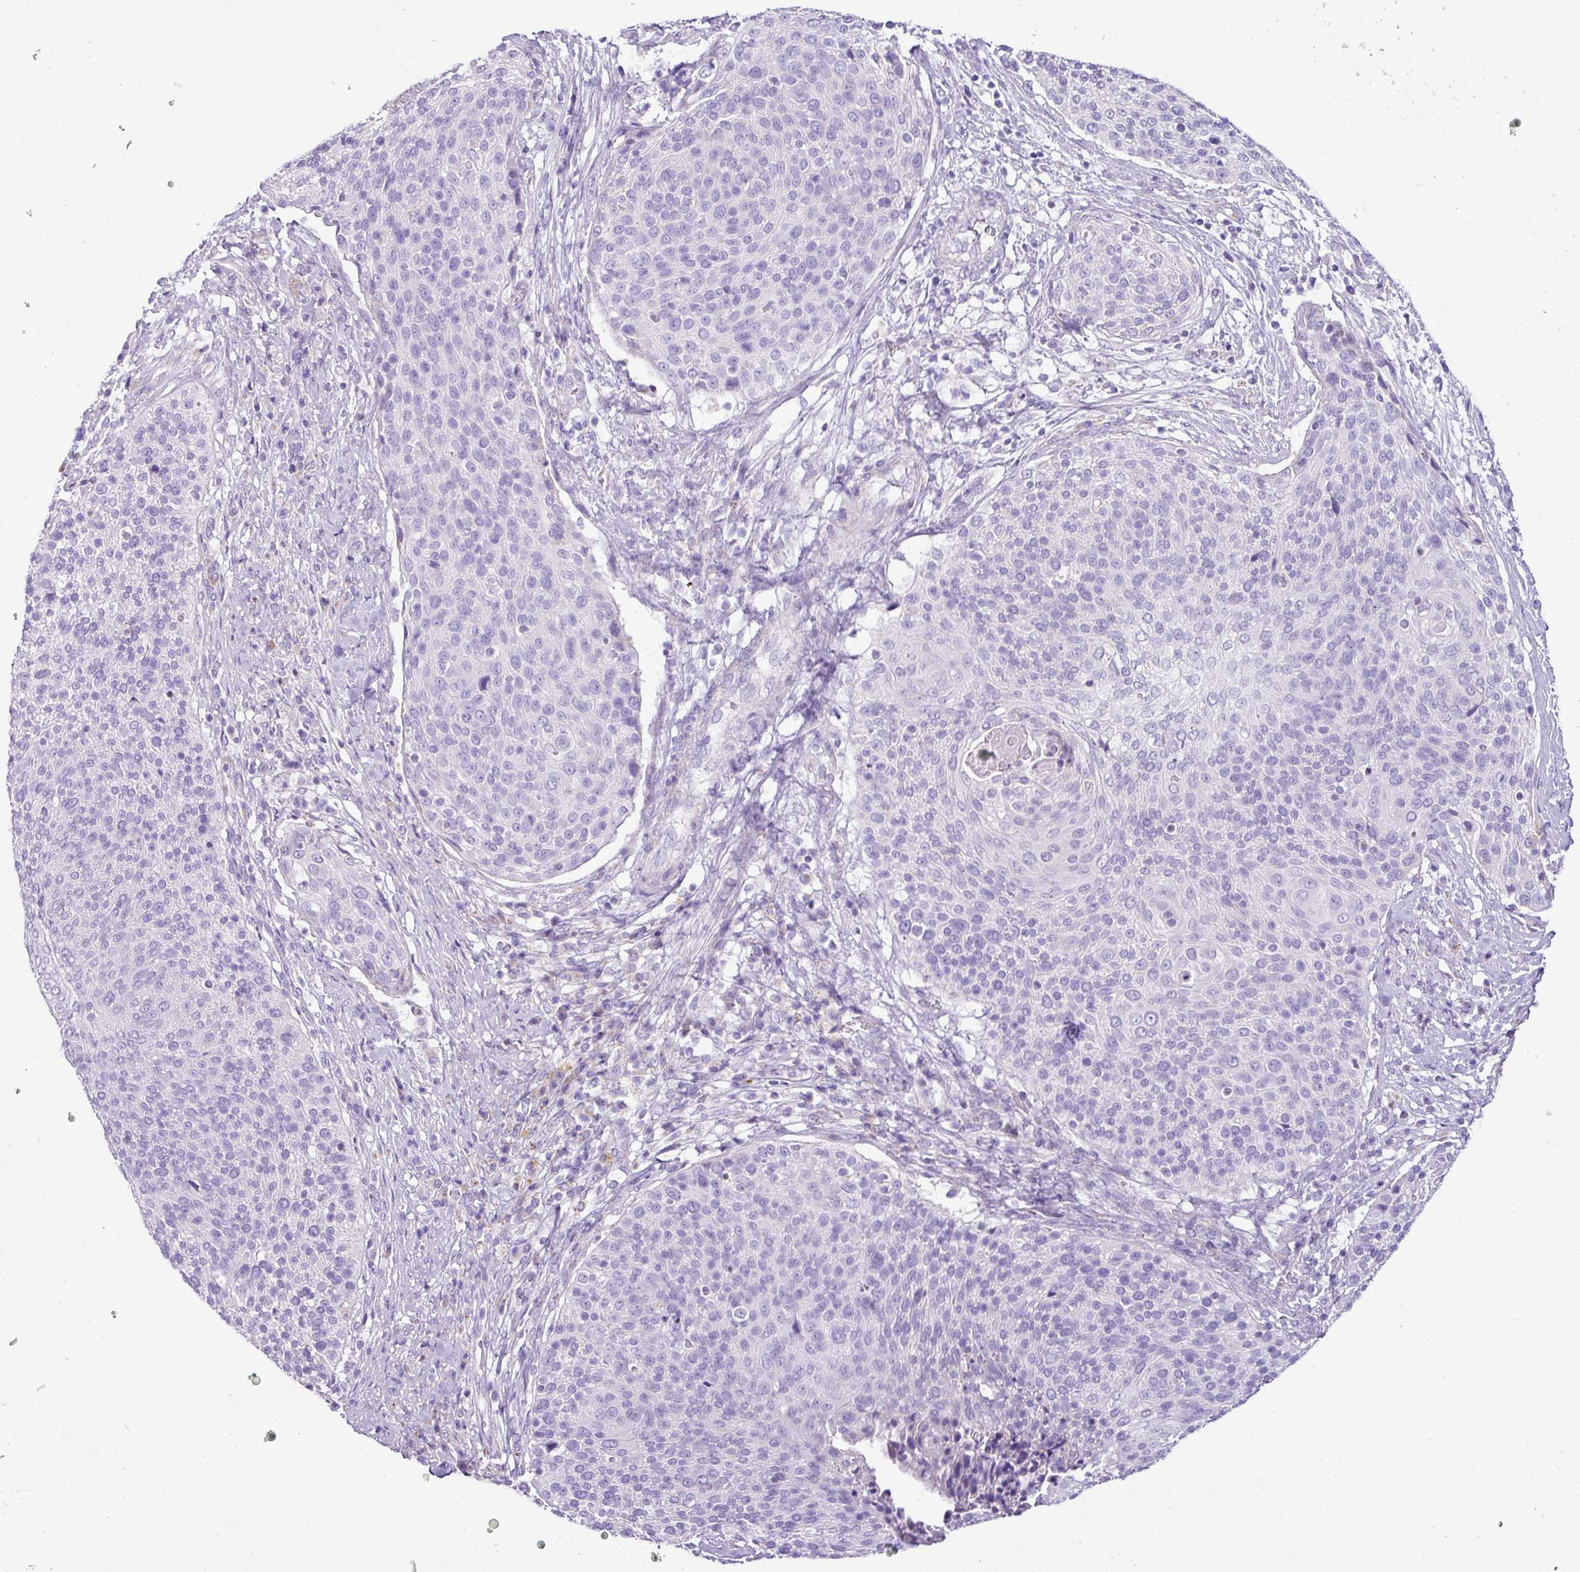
{"staining": {"intensity": "negative", "quantity": "none", "location": "none"}, "tissue": "cervical cancer", "cell_type": "Tumor cells", "image_type": "cancer", "snomed": [{"axis": "morphology", "description": "Squamous cell carcinoma, NOS"}, {"axis": "topography", "description": "Cervix"}], "caption": "High magnification brightfield microscopy of cervical cancer stained with DAB (brown) and counterstained with hematoxylin (blue): tumor cells show no significant expression. (Stains: DAB immunohistochemistry (IHC) with hematoxylin counter stain, Microscopy: brightfield microscopy at high magnification).", "gene": "PGAP4", "patient": {"sex": "female", "age": 31}}